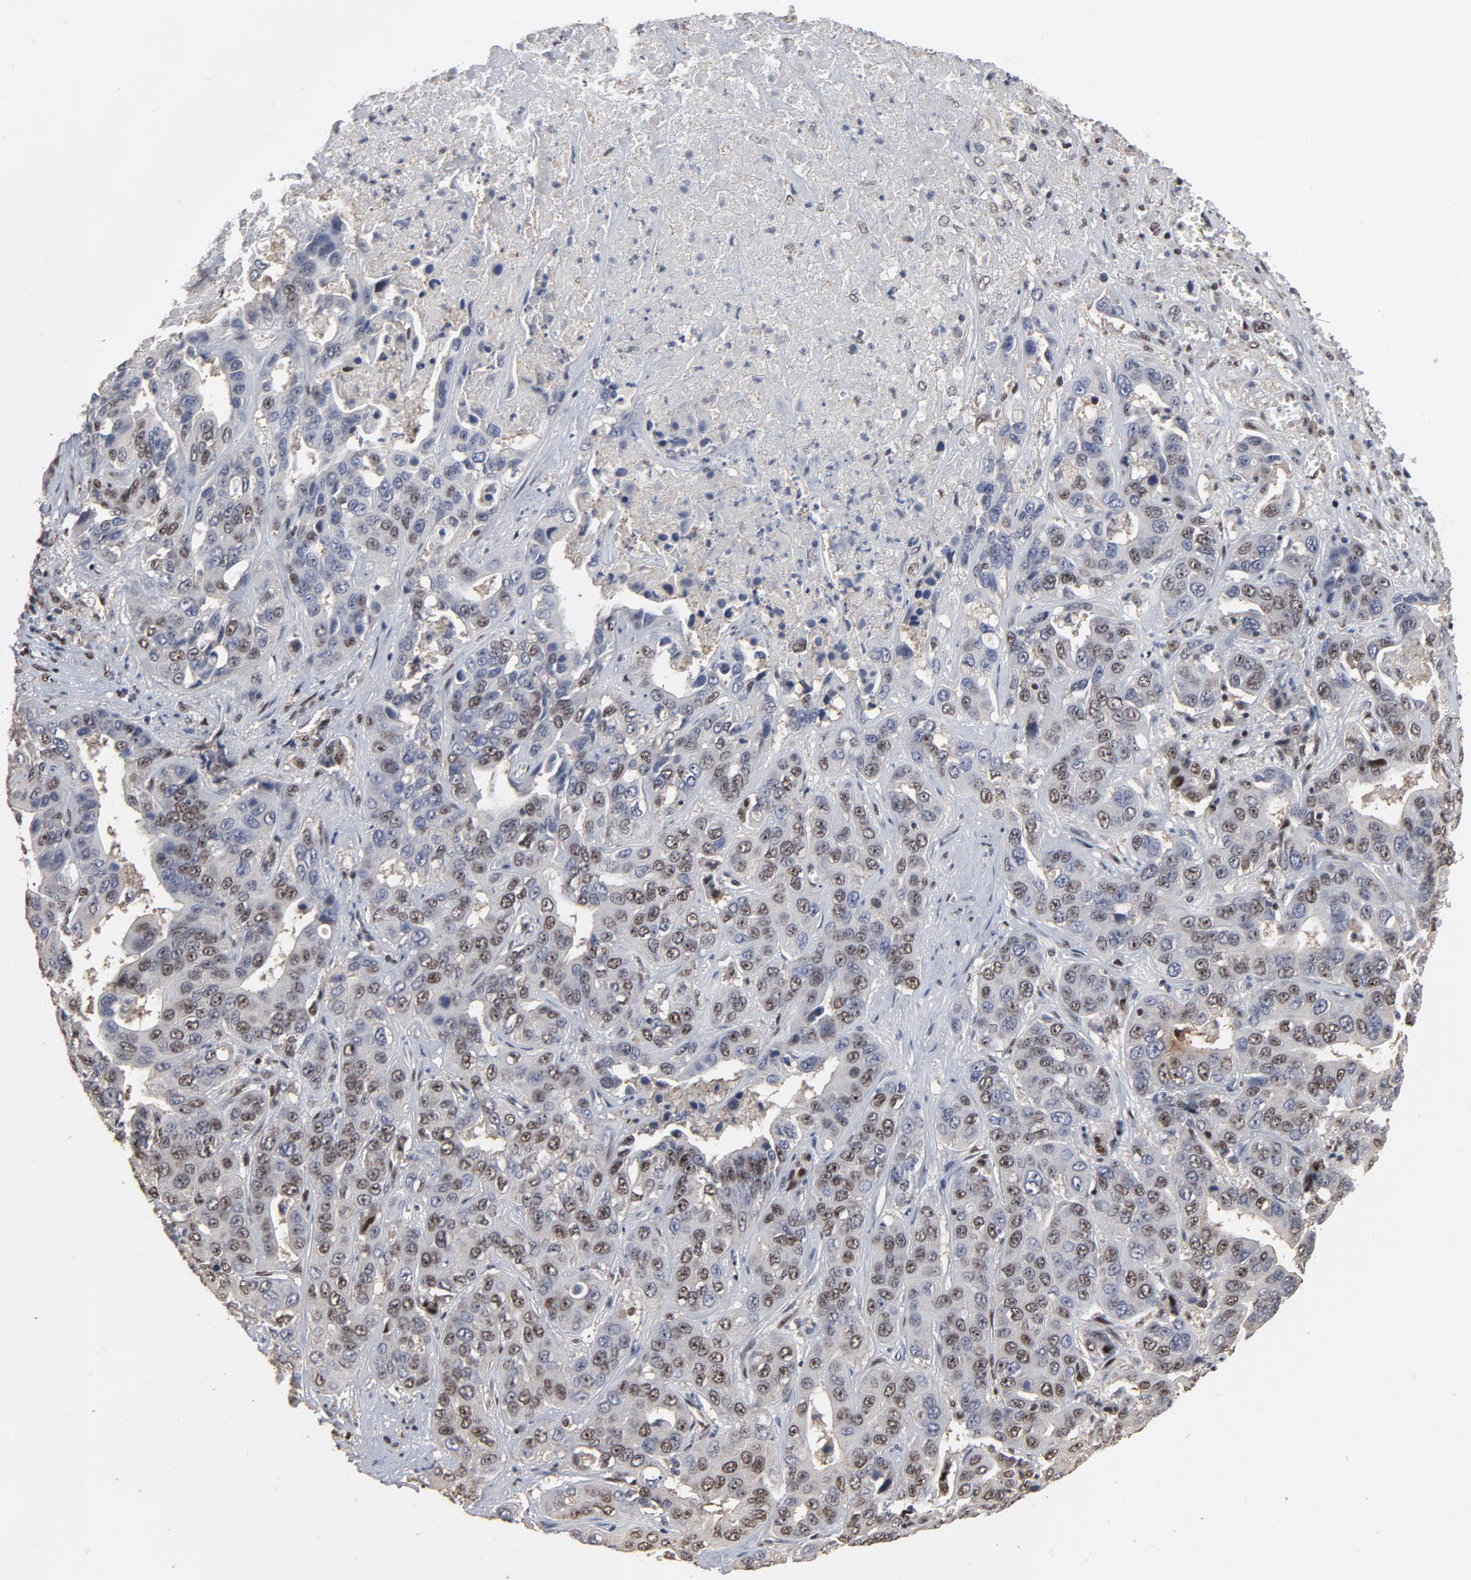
{"staining": {"intensity": "weak", "quantity": "25%-75%", "location": "nuclear"}, "tissue": "liver cancer", "cell_type": "Tumor cells", "image_type": "cancer", "snomed": [{"axis": "morphology", "description": "Cholangiocarcinoma"}, {"axis": "topography", "description": "Liver"}], "caption": "Immunohistochemistry of cholangiocarcinoma (liver) reveals low levels of weak nuclear expression in about 25%-75% of tumor cells.", "gene": "TP53RK", "patient": {"sex": "female", "age": 52}}